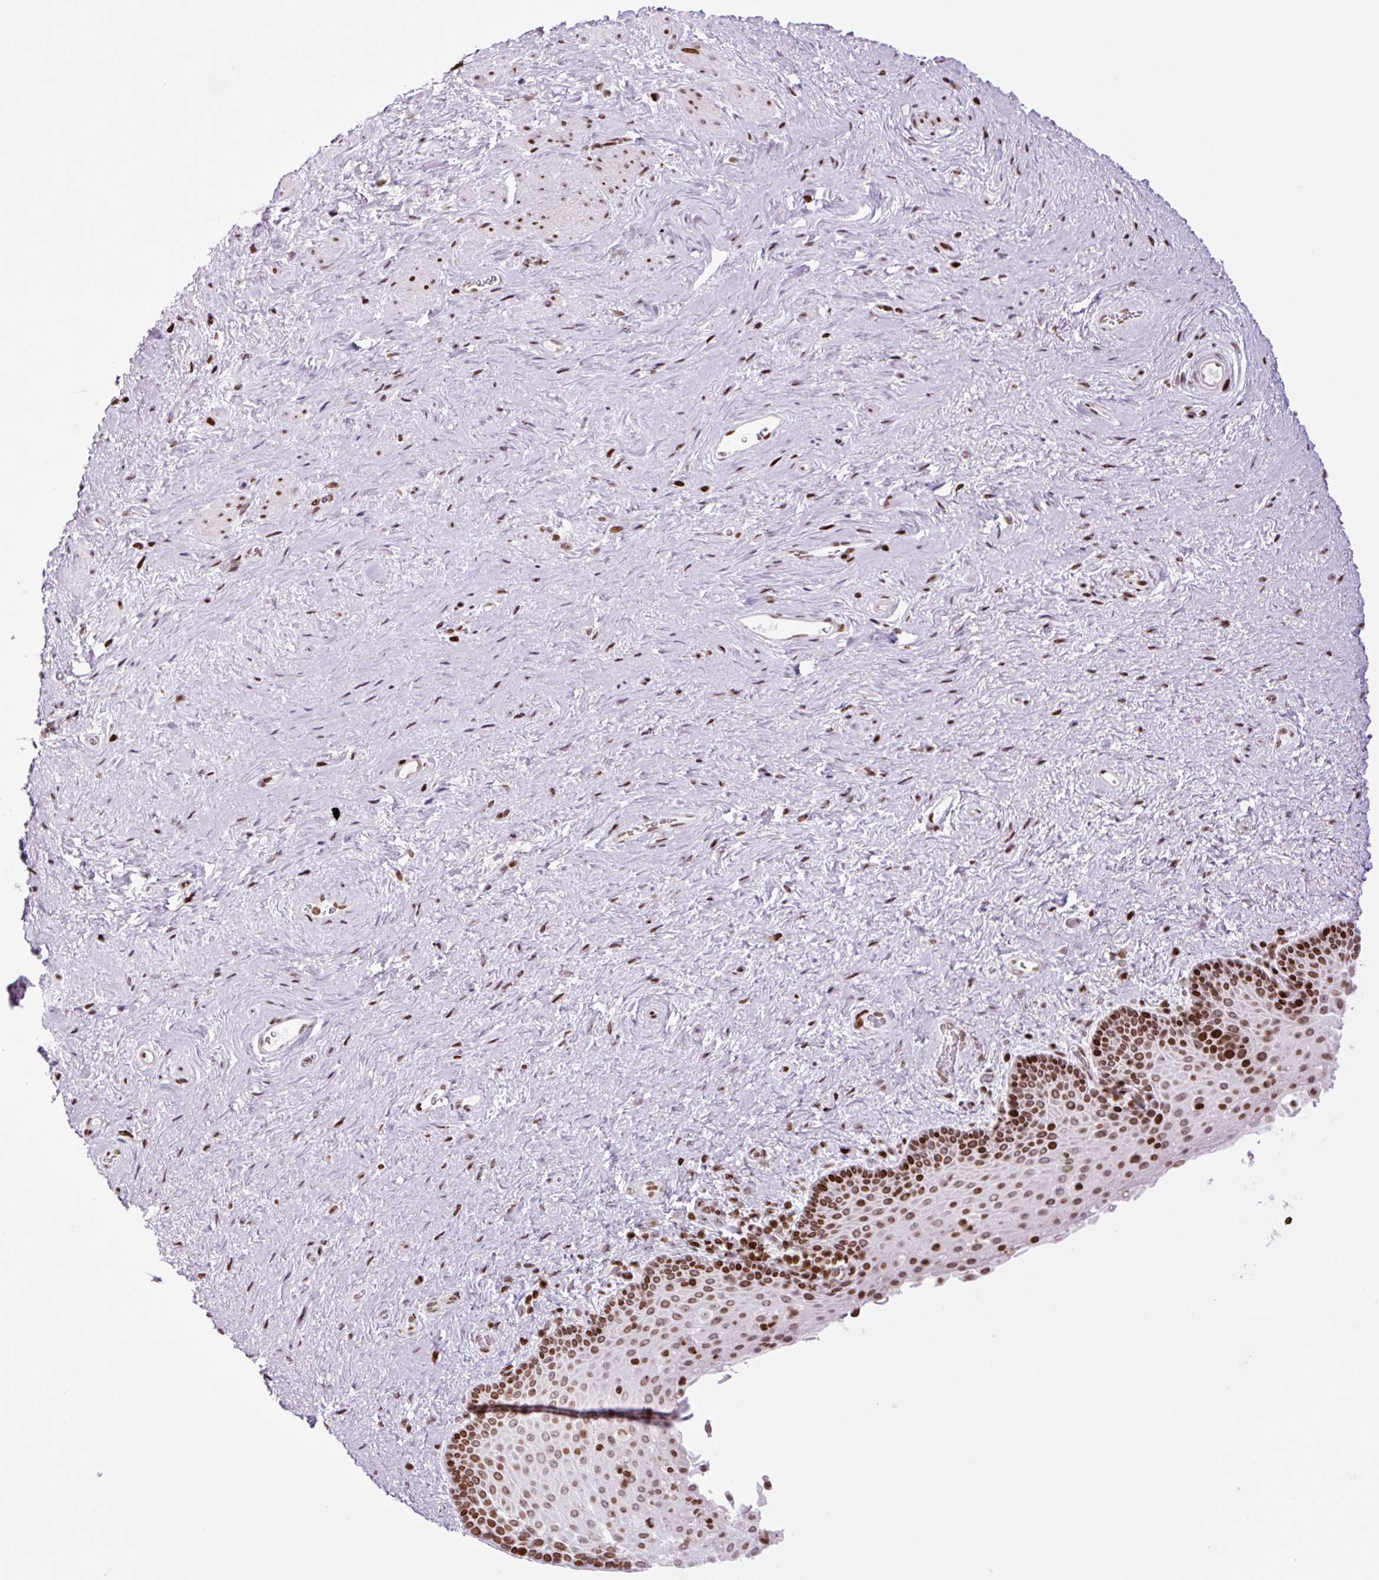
{"staining": {"intensity": "strong", "quantity": ">75%", "location": "nuclear"}, "tissue": "vagina", "cell_type": "Squamous epithelial cells", "image_type": "normal", "snomed": [{"axis": "morphology", "description": "Normal tissue, NOS"}, {"axis": "topography", "description": "Vagina"}], "caption": "Immunohistochemistry staining of normal vagina, which demonstrates high levels of strong nuclear expression in about >75% of squamous epithelial cells indicating strong nuclear protein expression. The staining was performed using DAB (brown) for protein detection and nuclei were counterstained in hematoxylin (blue).", "gene": "H1", "patient": {"sex": "female", "age": 61}}